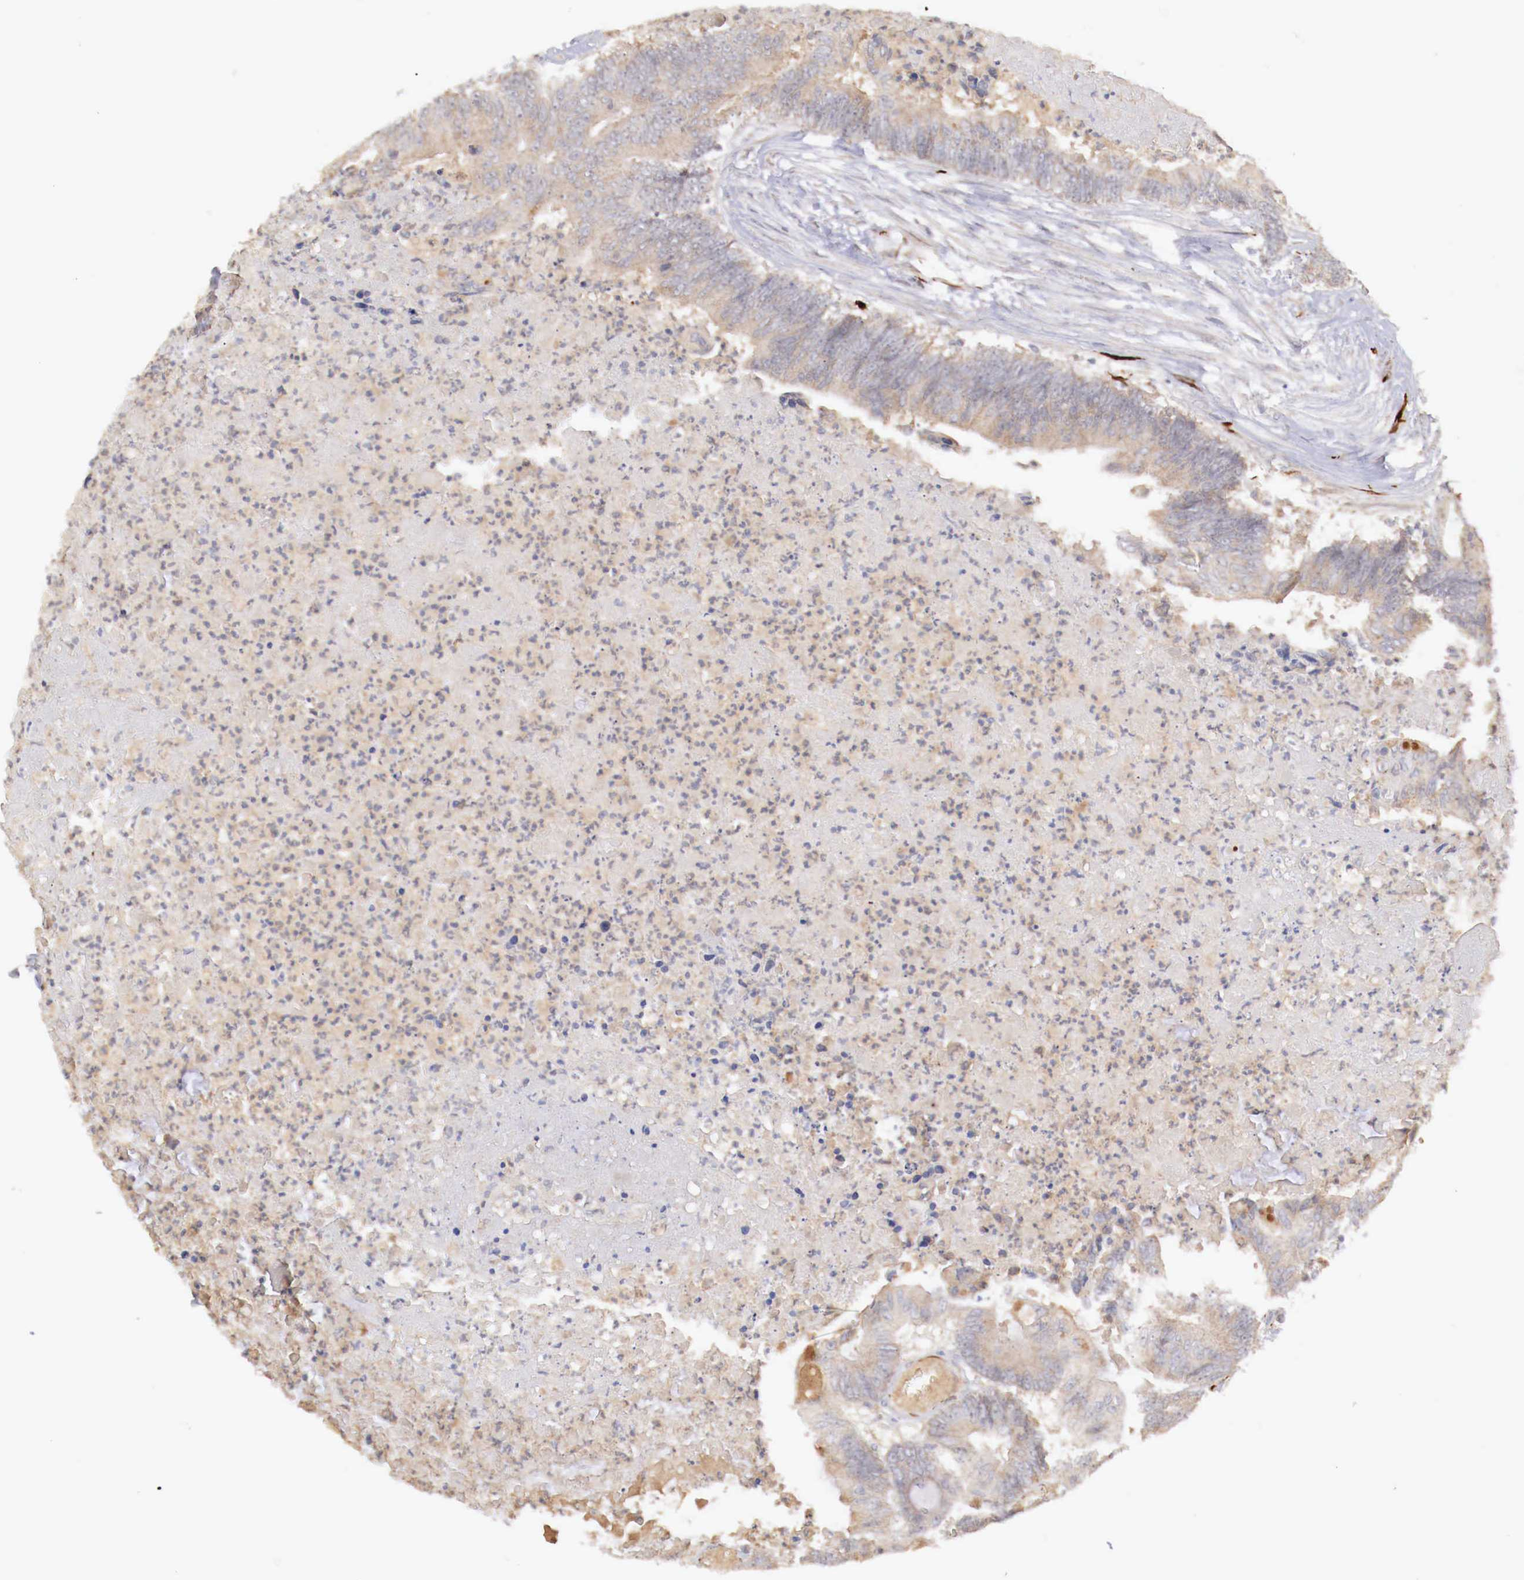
{"staining": {"intensity": "negative", "quantity": "none", "location": "none"}, "tissue": "colorectal cancer", "cell_type": "Tumor cells", "image_type": "cancer", "snomed": [{"axis": "morphology", "description": "Adenocarcinoma, NOS"}, {"axis": "topography", "description": "Colon"}], "caption": "This photomicrograph is of colorectal cancer stained with immunohistochemistry to label a protein in brown with the nuclei are counter-stained blue. There is no positivity in tumor cells. (Stains: DAB immunohistochemistry (IHC) with hematoxylin counter stain, Microscopy: brightfield microscopy at high magnification).", "gene": "WT1", "patient": {"sex": "male", "age": 65}}